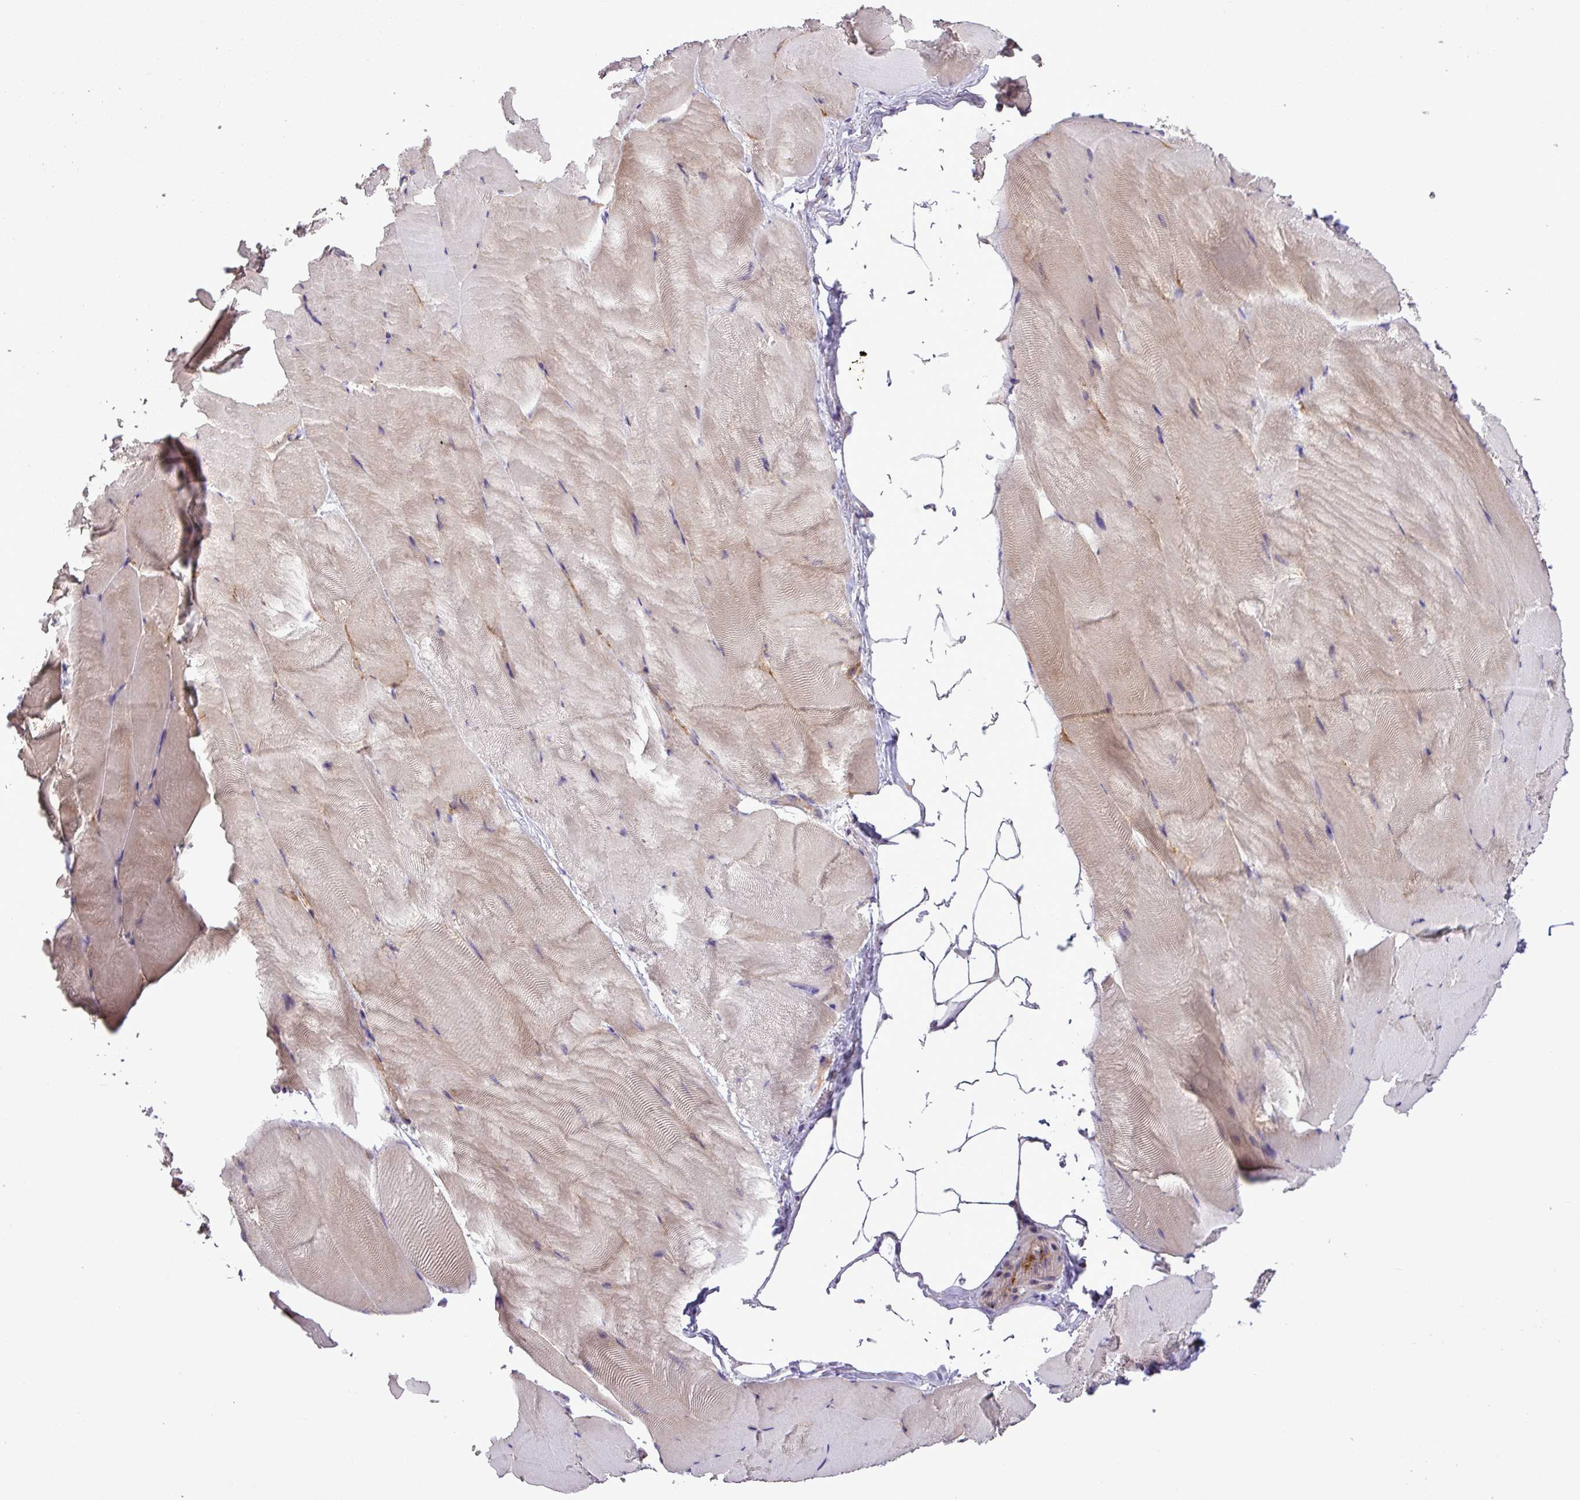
{"staining": {"intensity": "weak", "quantity": "25%-75%", "location": "cytoplasmic/membranous"}, "tissue": "skeletal muscle", "cell_type": "Myocytes", "image_type": "normal", "snomed": [{"axis": "morphology", "description": "Normal tissue, NOS"}, {"axis": "topography", "description": "Skeletal muscle"}], "caption": "Approximately 25%-75% of myocytes in benign human skeletal muscle demonstrate weak cytoplasmic/membranous protein expression as visualized by brown immunohistochemical staining.", "gene": "RPL13", "patient": {"sex": "female", "age": 64}}